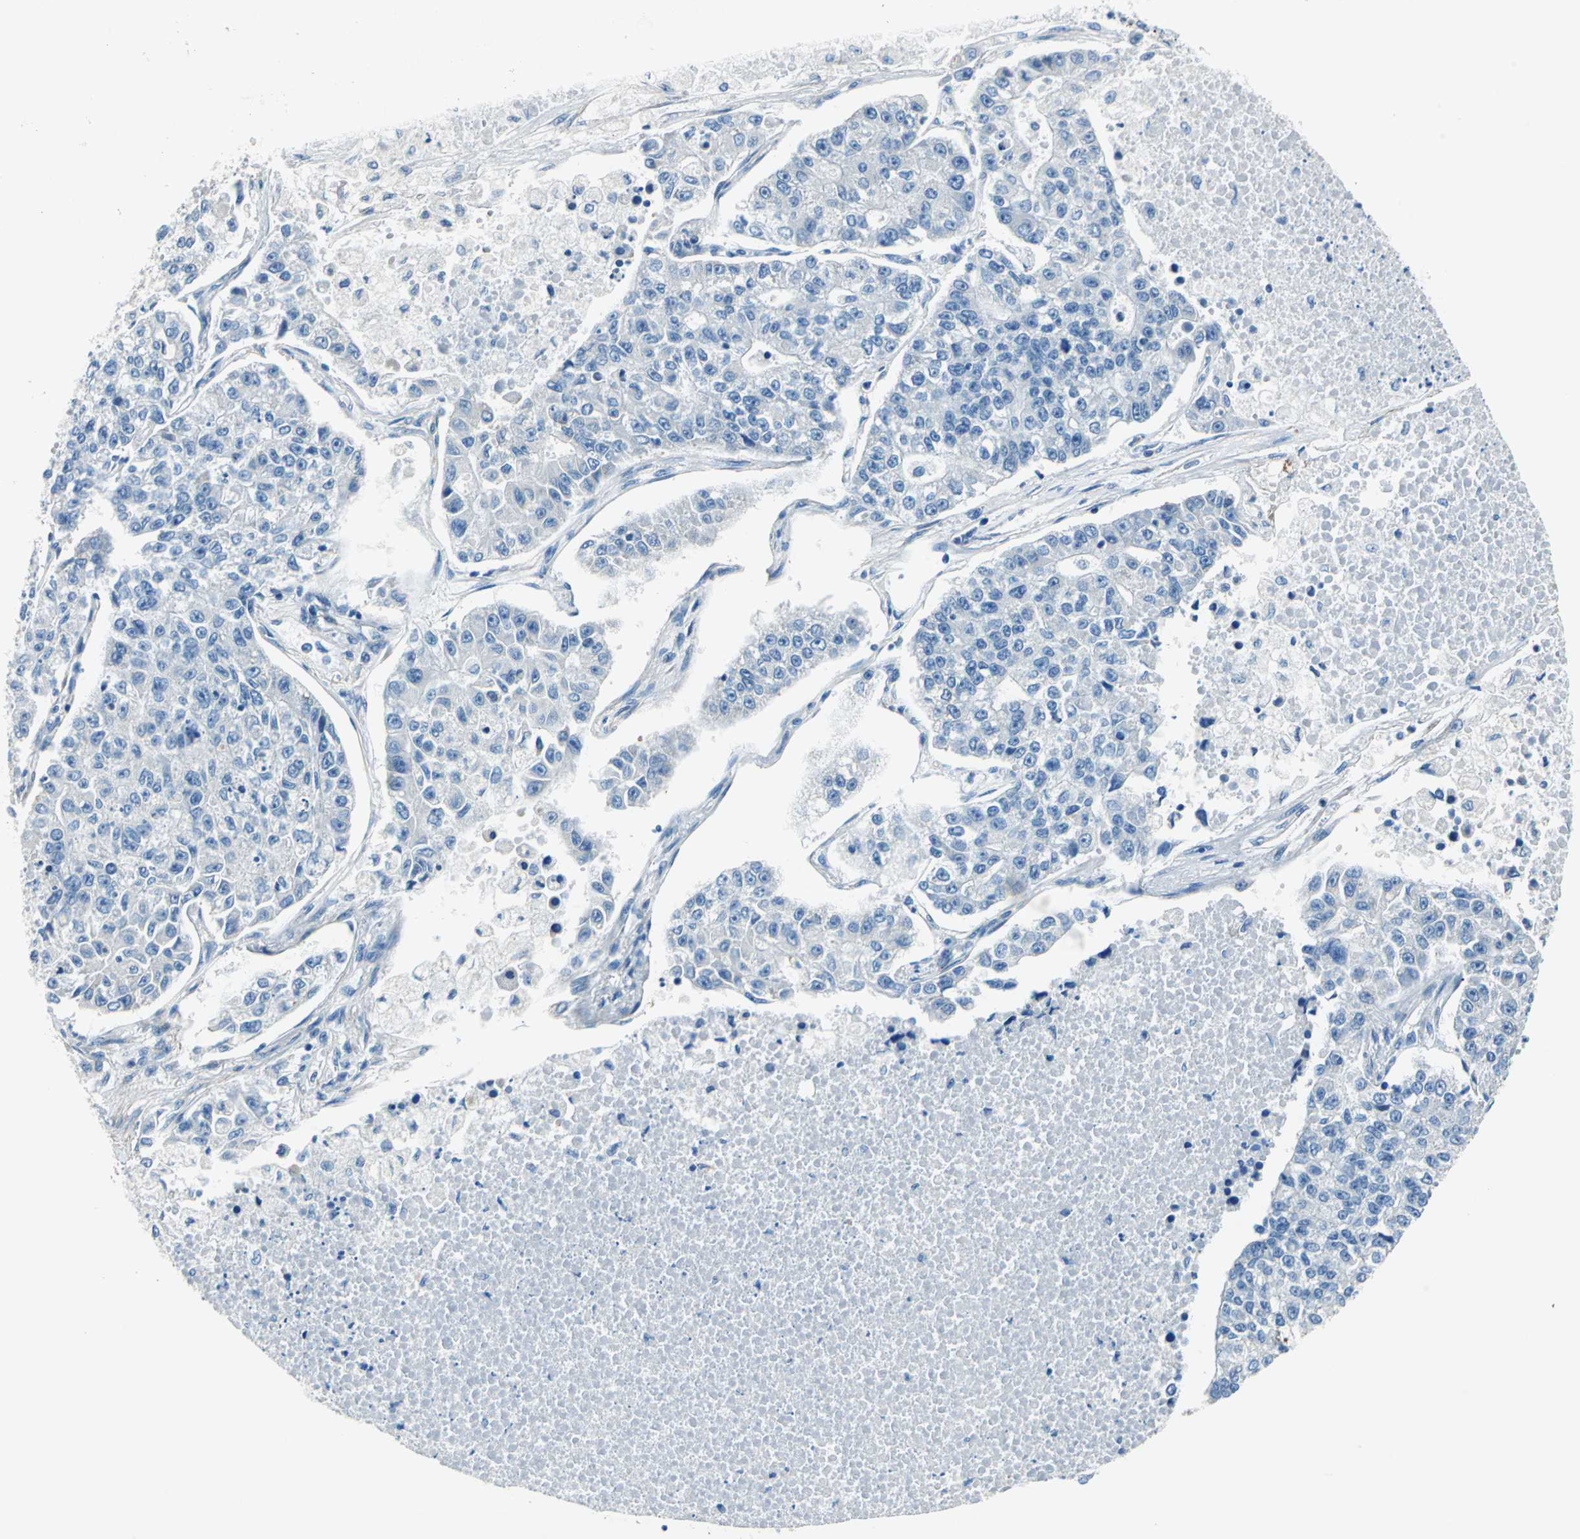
{"staining": {"intensity": "negative", "quantity": "none", "location": "none"}, "tissue": "lung cancer", "cell_type": "Tumor cells", "image_type": "cancer", "snomed": [{"axis": "morphology", "description": "Adenocarcinoma, NOS"}, {"axis": "topography", "description": "Lung"}], "caption": "Tumor cells show no significant positivity in lung cancer. Nuclei are stained in blue.", "gene": "AKAP12", "patient": {"sex": "male", "age": 49}}